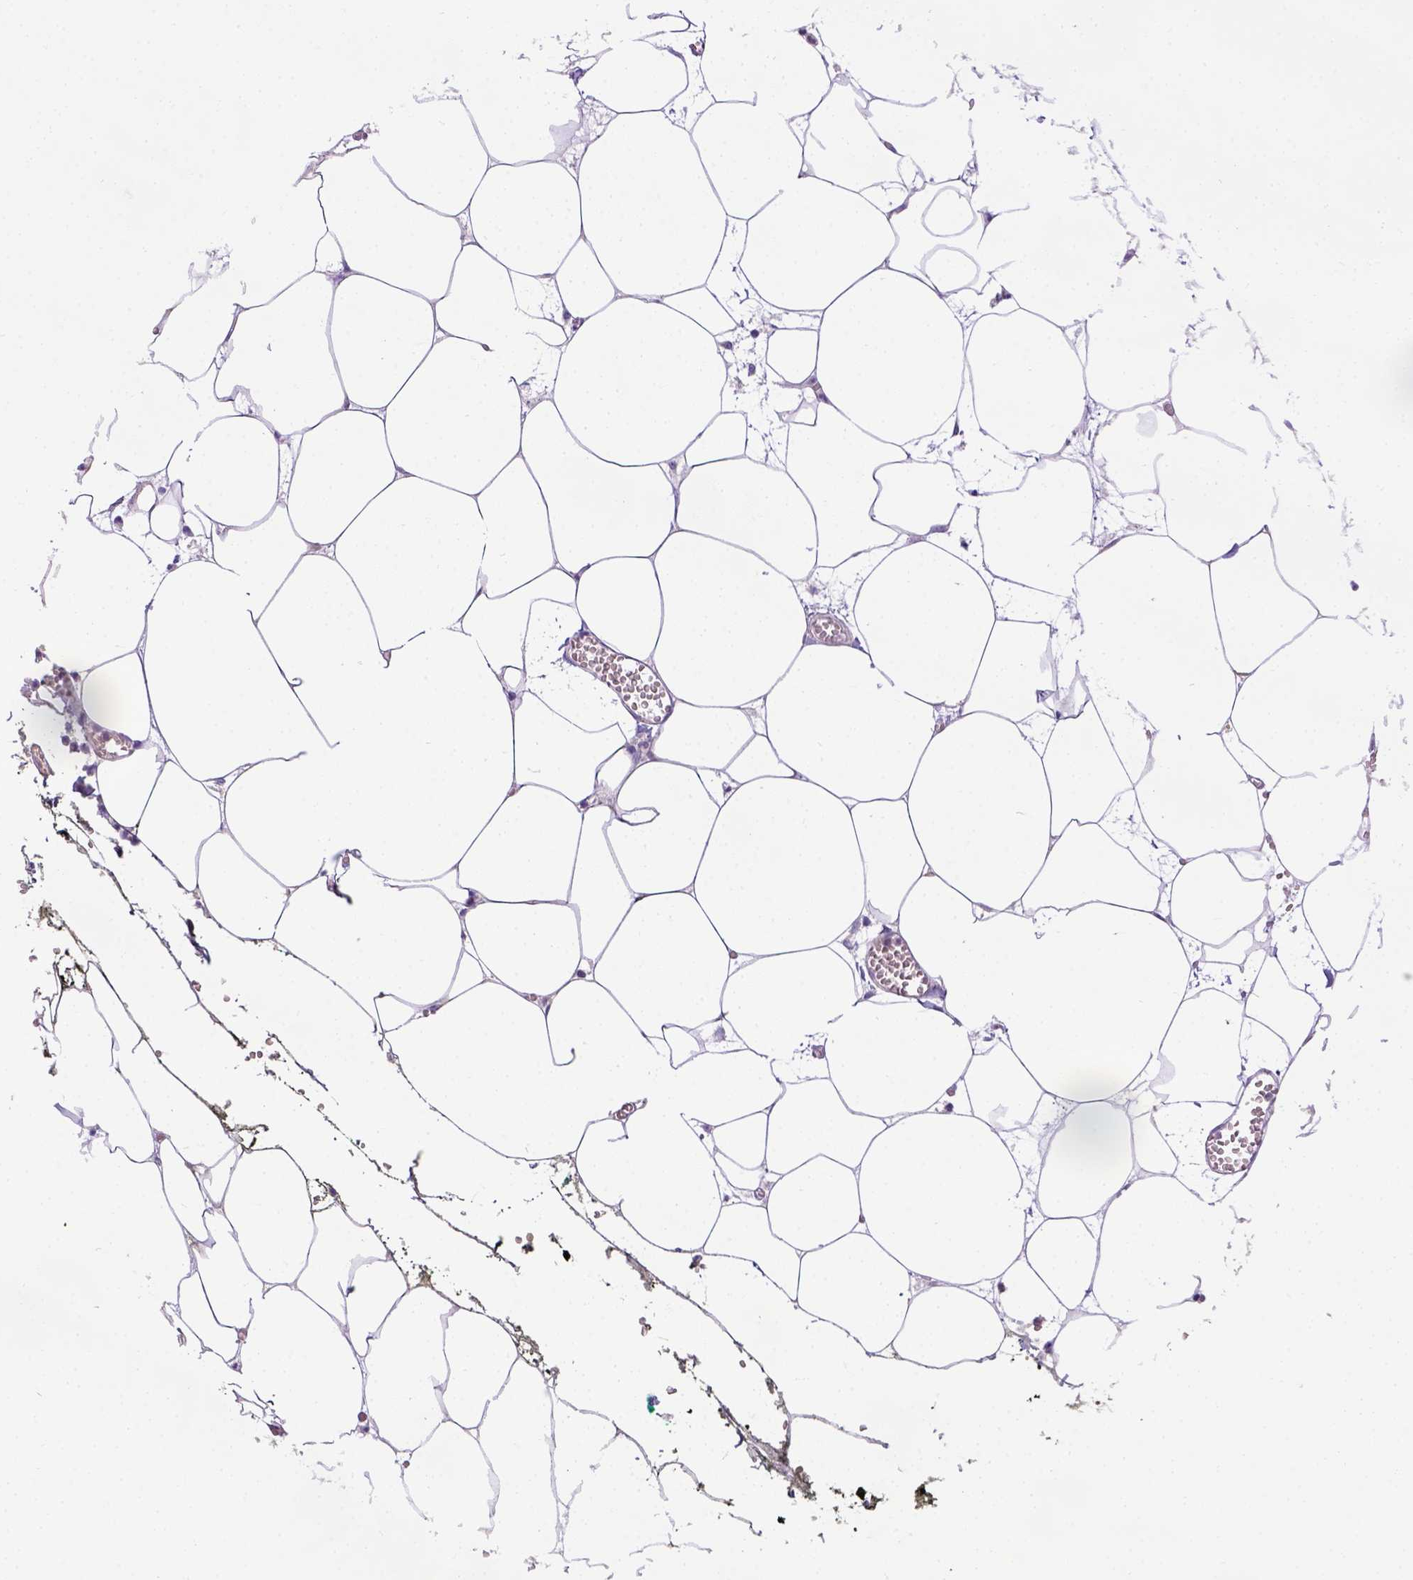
{"staining": {"intensity": "negative", "quantity": "none", "location": "none"}, "tissue": "adipose tissue", "cell_type": "Adipocytes", "image_type": "normal", "snomed": [{"axis": "morphology", "description": "Normal tissue, NOS"}, {"axis": "topography", "description": "Adipose tissue"}, {"axis": "topography", "description": "Pancreas"}, {"axis": "topography", "description": "Peripheral nerve tissue"}], "caption": "Immunohistochemical staining of unremarkable adipose tissue displays no significant expression in adipocytes.", "gene": "SPEF1", "patient": {"sex": "female", "age": 58}}